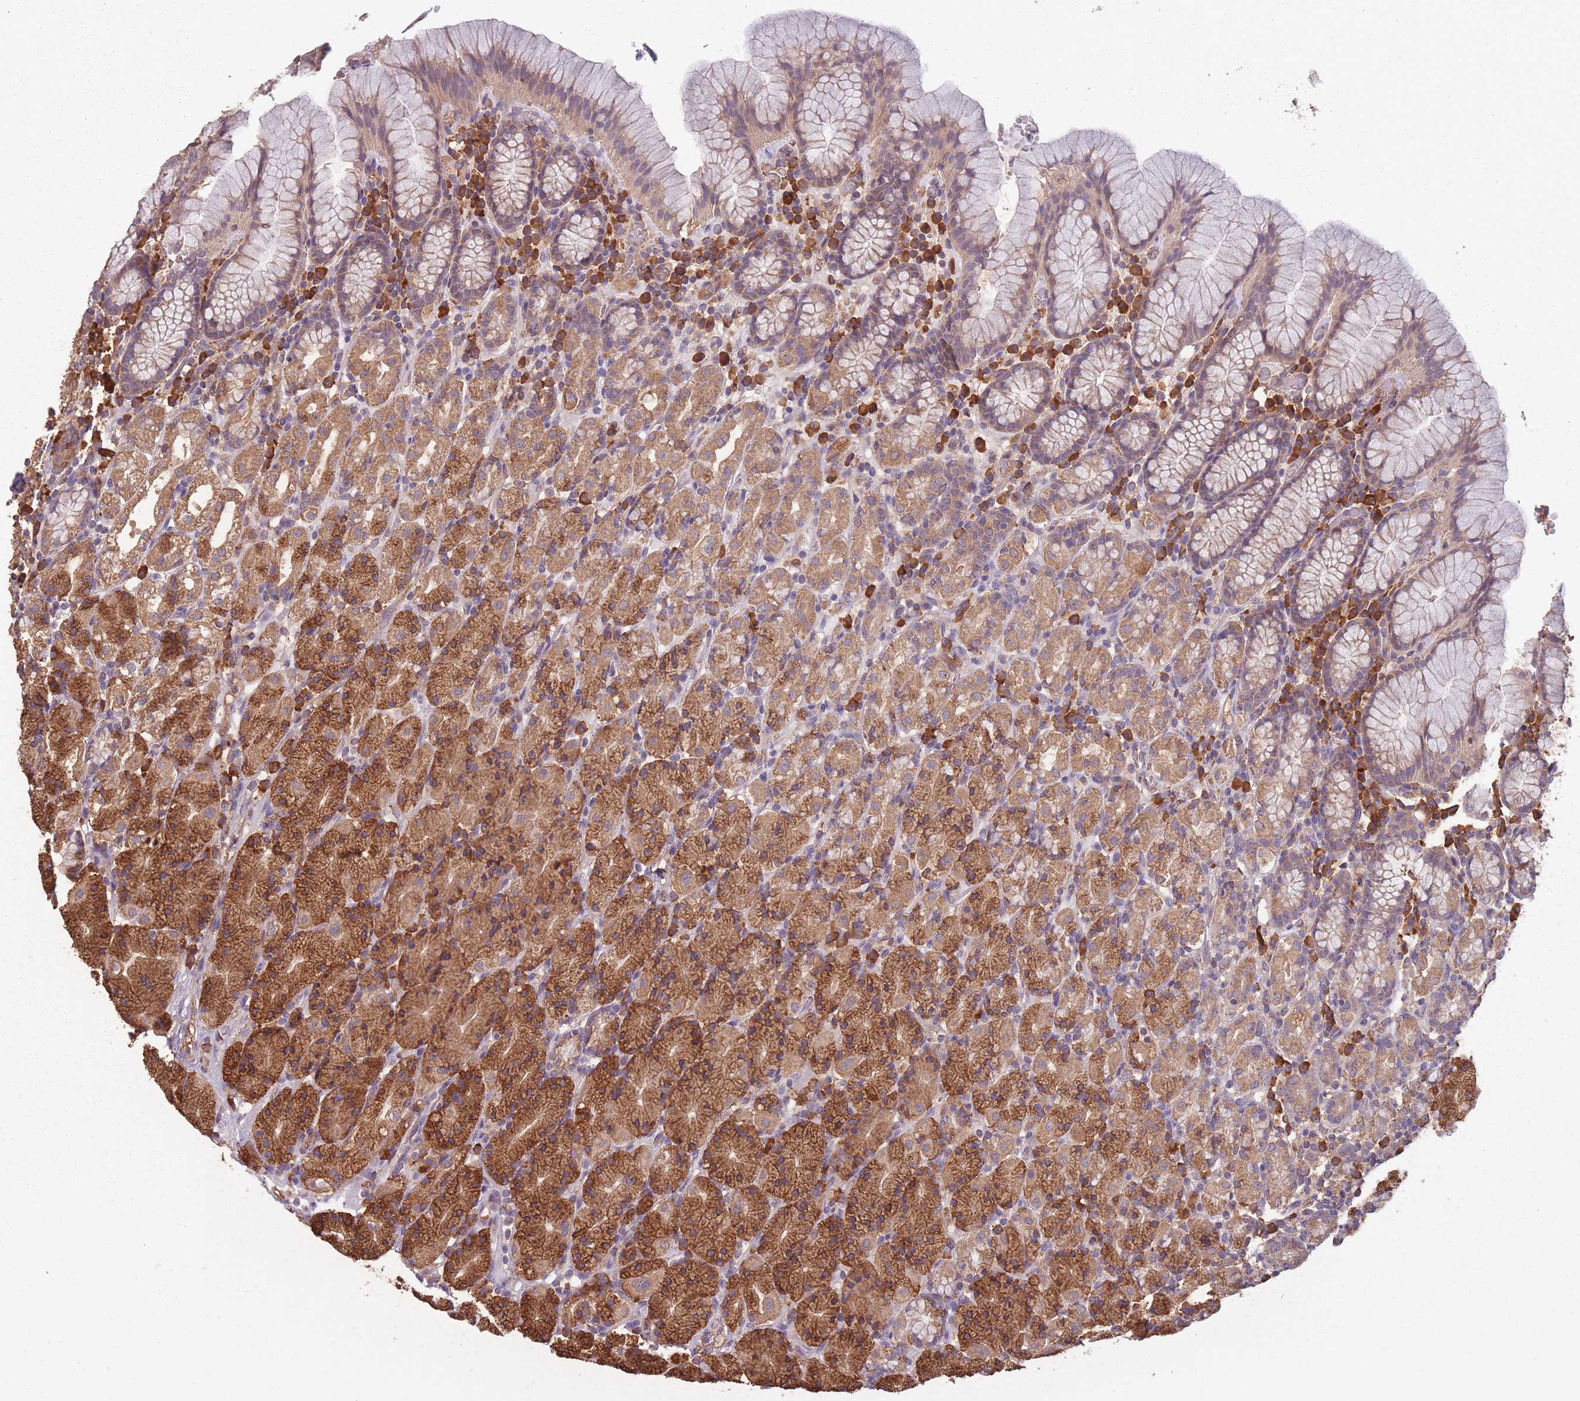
{"staining": {"intensity": "strong", "quantity": "25%-75%", "location": "cytoplasmic/membranous"}, "tissue": "stomach", "cell_type": "Glandular cells", "image_type": "normal", "snomed": [{"axis": "morphology", "description": "Normal tissue, NOS"}, {"axis": "topography", "description": "Stomach, upper"}, {"axis": "topography", "description": "Stomach"}], "caption": "The immunohistochemical stain highlights strong cytoplasmic/membranous positivity in glandular cells of unremarkable stomach. The staining was performed using DAB, with brown indicating positive protein expression. Nuclei are stained blue with hematoxylin.", "gene": "SANBR", "patient": {"sex": "male", "age": 62}}